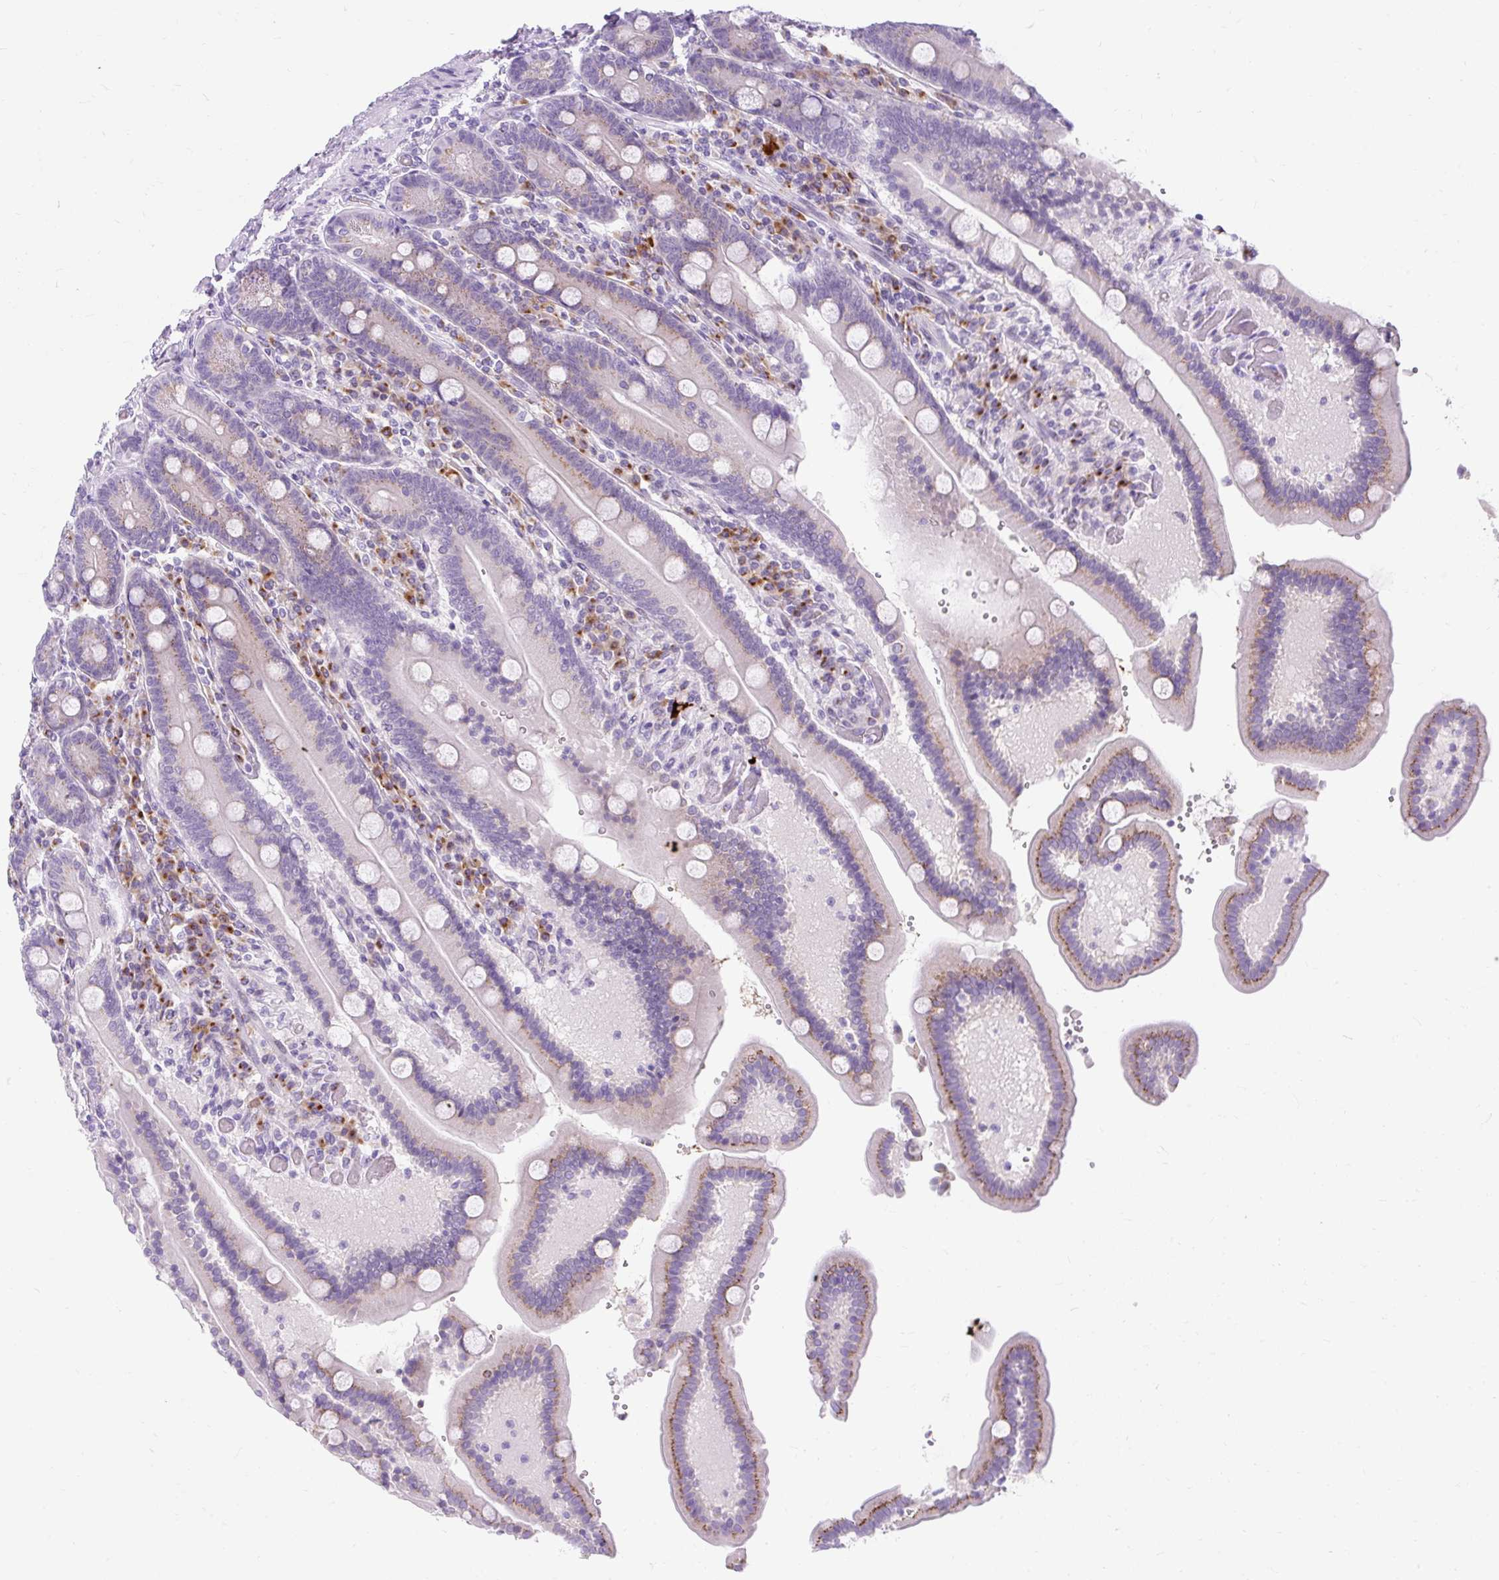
{"staining": {"intensity": "weak", "quantity": "25%-75%", "location": "cytoplasmic/membranous"}, "tissue": "duodenum", "cell_type": "Glandular cells", "image_type": "normal", "snomed": [{"axis": "morphology", "description": "Normal tissue, NOS"}, {"axis": "topography", "description": "Duodenum"}], "caption": "Immunohistochemical staining of normal human duodenum displays low levels of weak cytoplasmic/membranous staining in approximately 25%-75% of glandular cells. (IHC, brightfield microscopy, high magnification).", "gene": "GOLGA8A", "patient": {"sex": "female", "age": 62}}